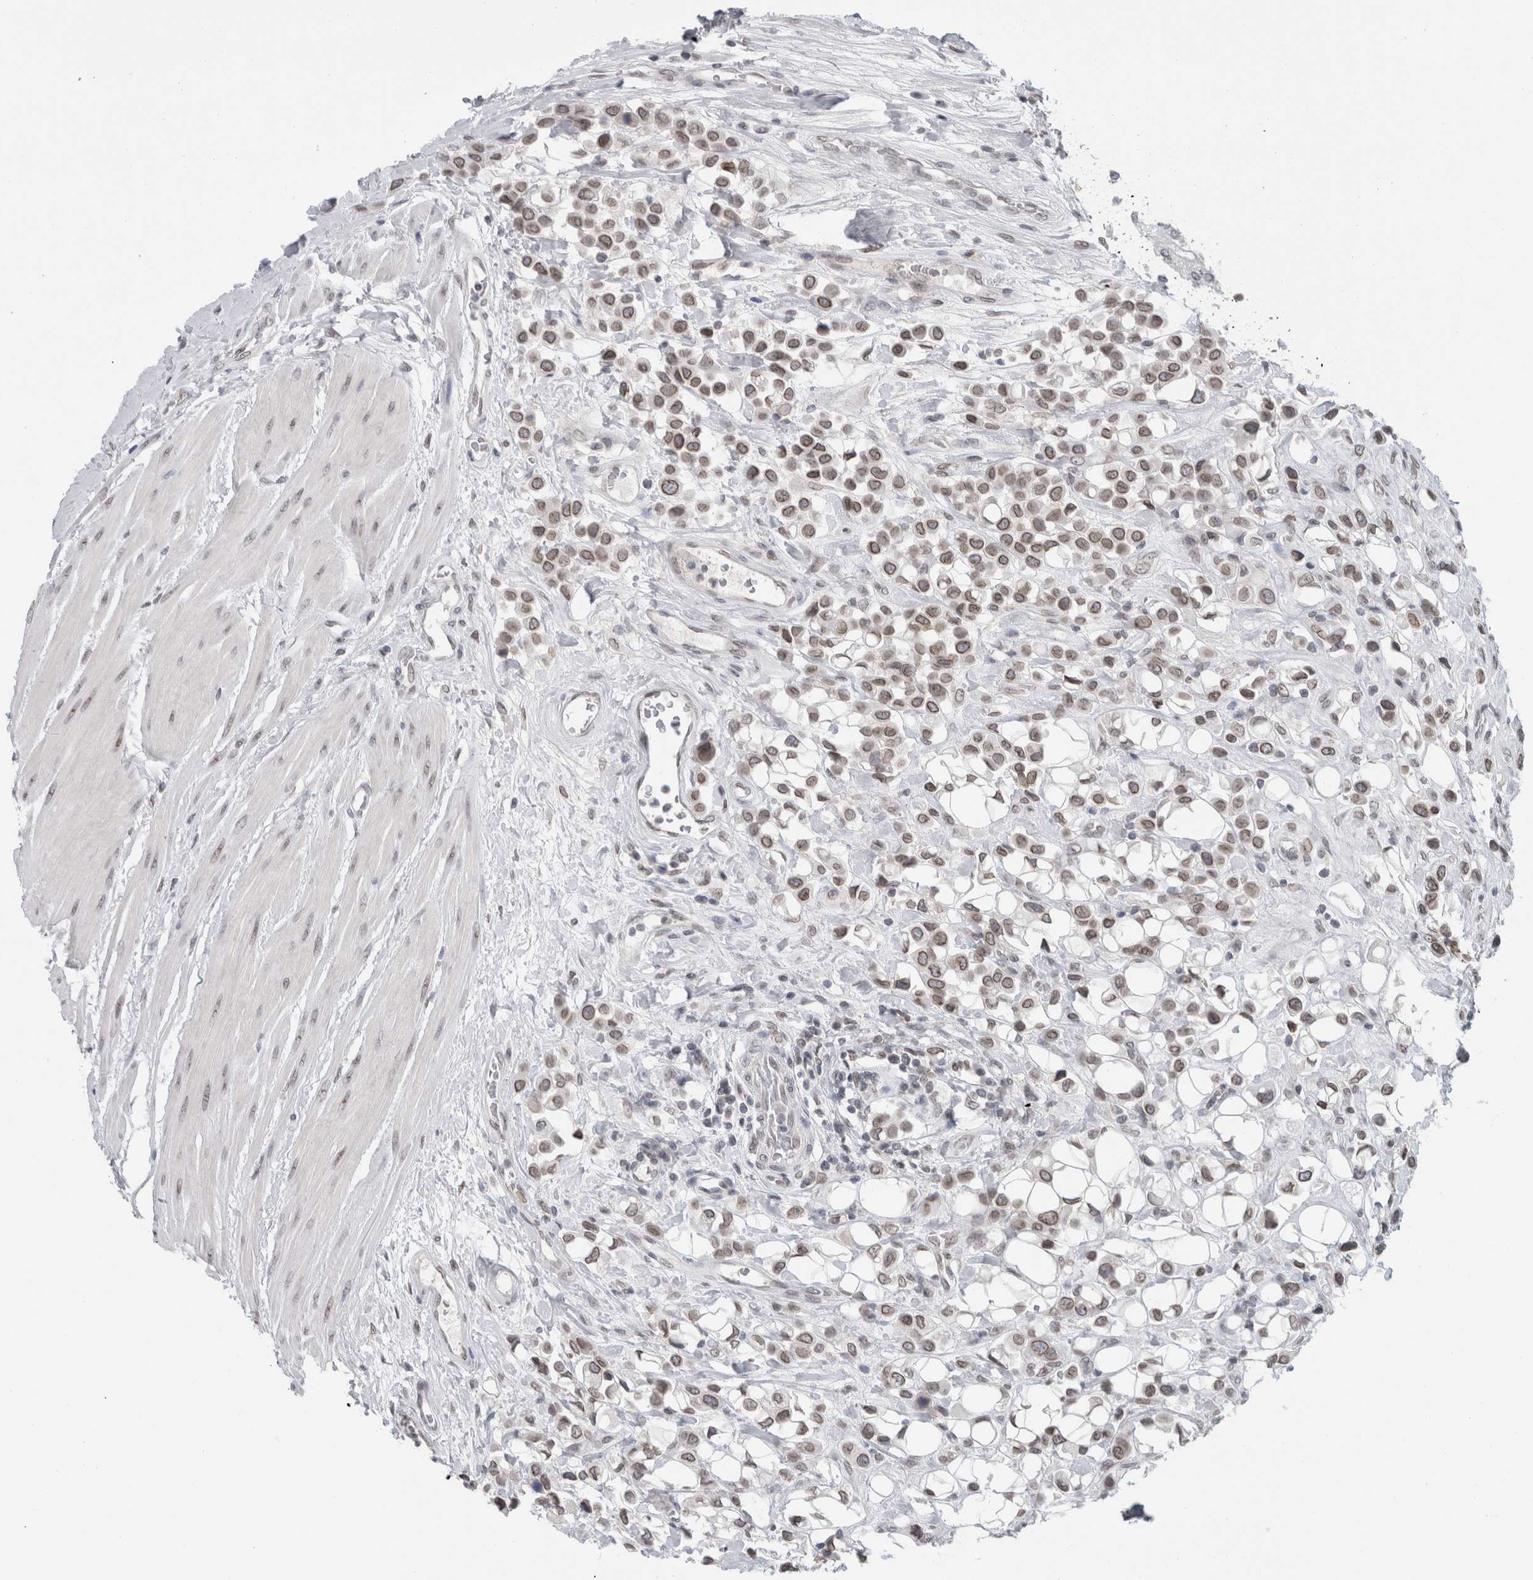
{"staining": {"intensity": "weak", "quantity": ">75%", "location": "cytoplasmic/membranous,nuclear"}, "tissue": "urothelial cancer", "cell_type": "Tumor cells", "image_type": "cancer", "snomed": [{"axis": "morphology", "description": "Urothelial carcinoma, High grade"}, {"axis": "topography", "description": "Urinary bladder"}], "caption": "Urothelial cancer tissue shows weak cytoplasmic/membranous and nuclear expression in approximately >75% of tumor cells", "gene": "ZNF770", "patient": {"sex": "male", "age": 50}}